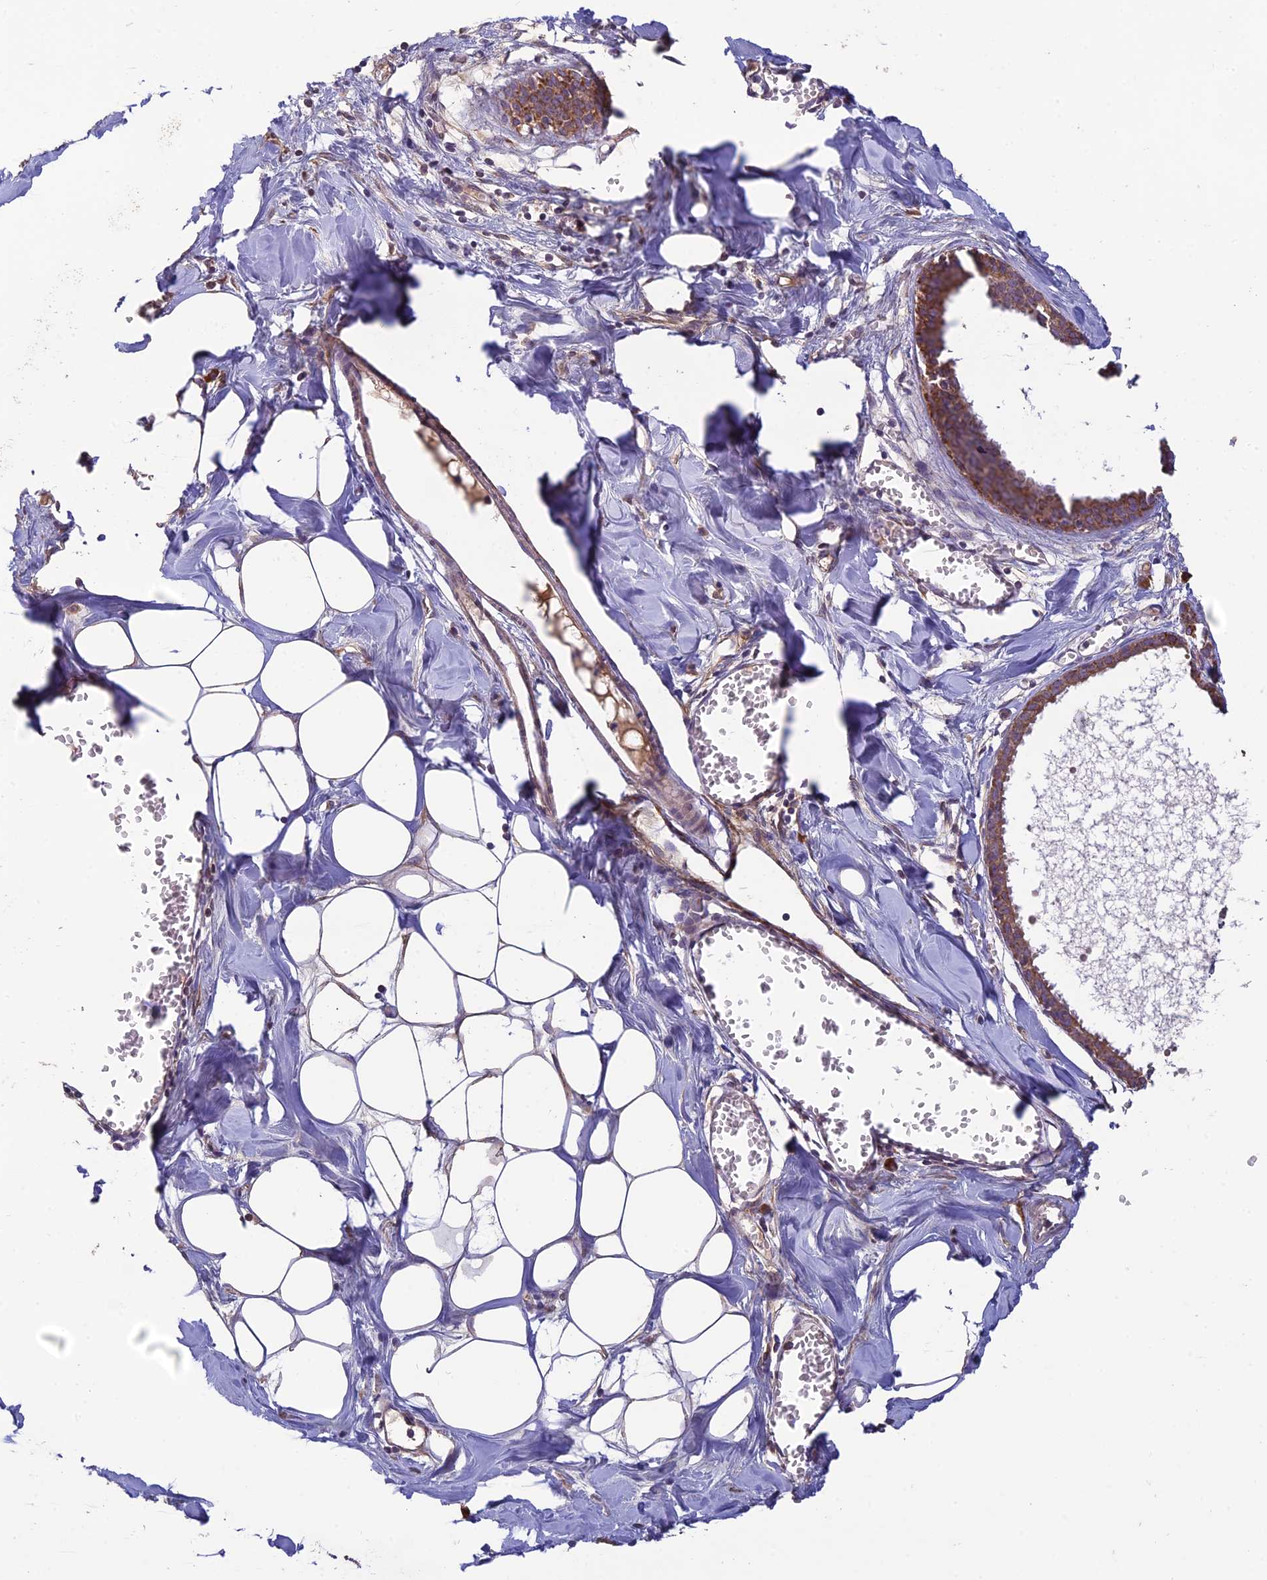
{"staining": {"intensity": "negative", "quantity": "none", "location": "none"}, "tissue": "breast", "cell_type": "Adipocytes", "image_type": "normal", "snomed": [{"axis": "morphology", "description": "Normal tissue, NOS"}, {"axis": "topography", "description": "Breast"}], "caption": "High magnification brightfield microscopy of benign breast stained with DAB (brown) and counterstained with hematoxylin (blue): adipocytes show no significant staining. (DAB (3,3'-diaminobenzidine) immunohistochemistry visualized using brightfield microscopy, high magnification).", "gene": "MRNIP", "patient": {"sex": "female", "age": 27}}